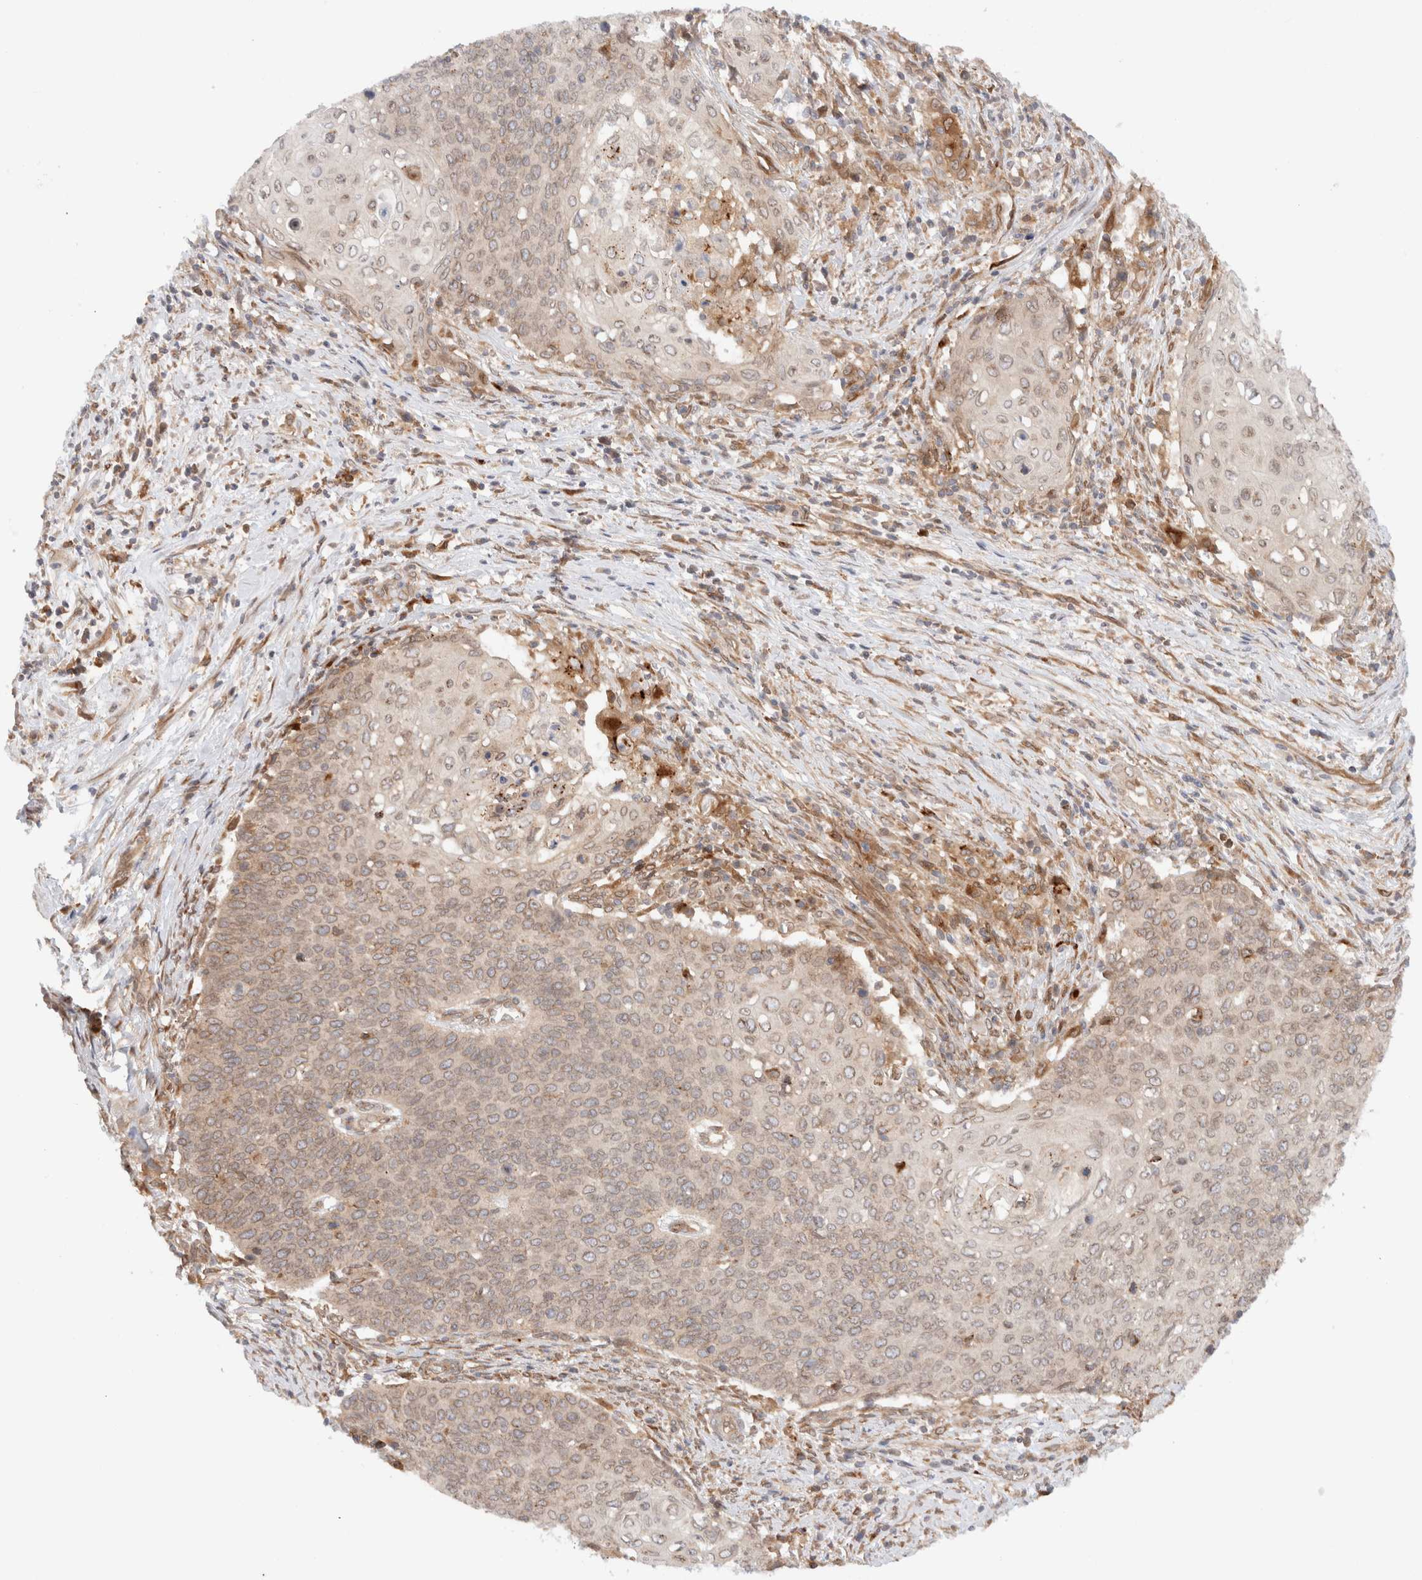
{"staining": {"intensity": "weak", "quantity": ">75%", "location": "cytoplasmic/membranous"}, "tissue": "cervical cancer", "cell_type": "Tumor cells", "image_type": "cancer", "snomed": [{"axis": "morphology", "description": "Squamous cell carcinoma, NOS"}, {"axis": "topography", "description": "Cervix"}], "caption": "This histopathology image exhibits IHC staining of cervical cancer (squamous cell carcinoma), with low weak cytoplasmic/membranous positivity in approximately >75% of tumor cells.", "gene": "GCN1", "patient": {"sex": "female", "age": 39}}